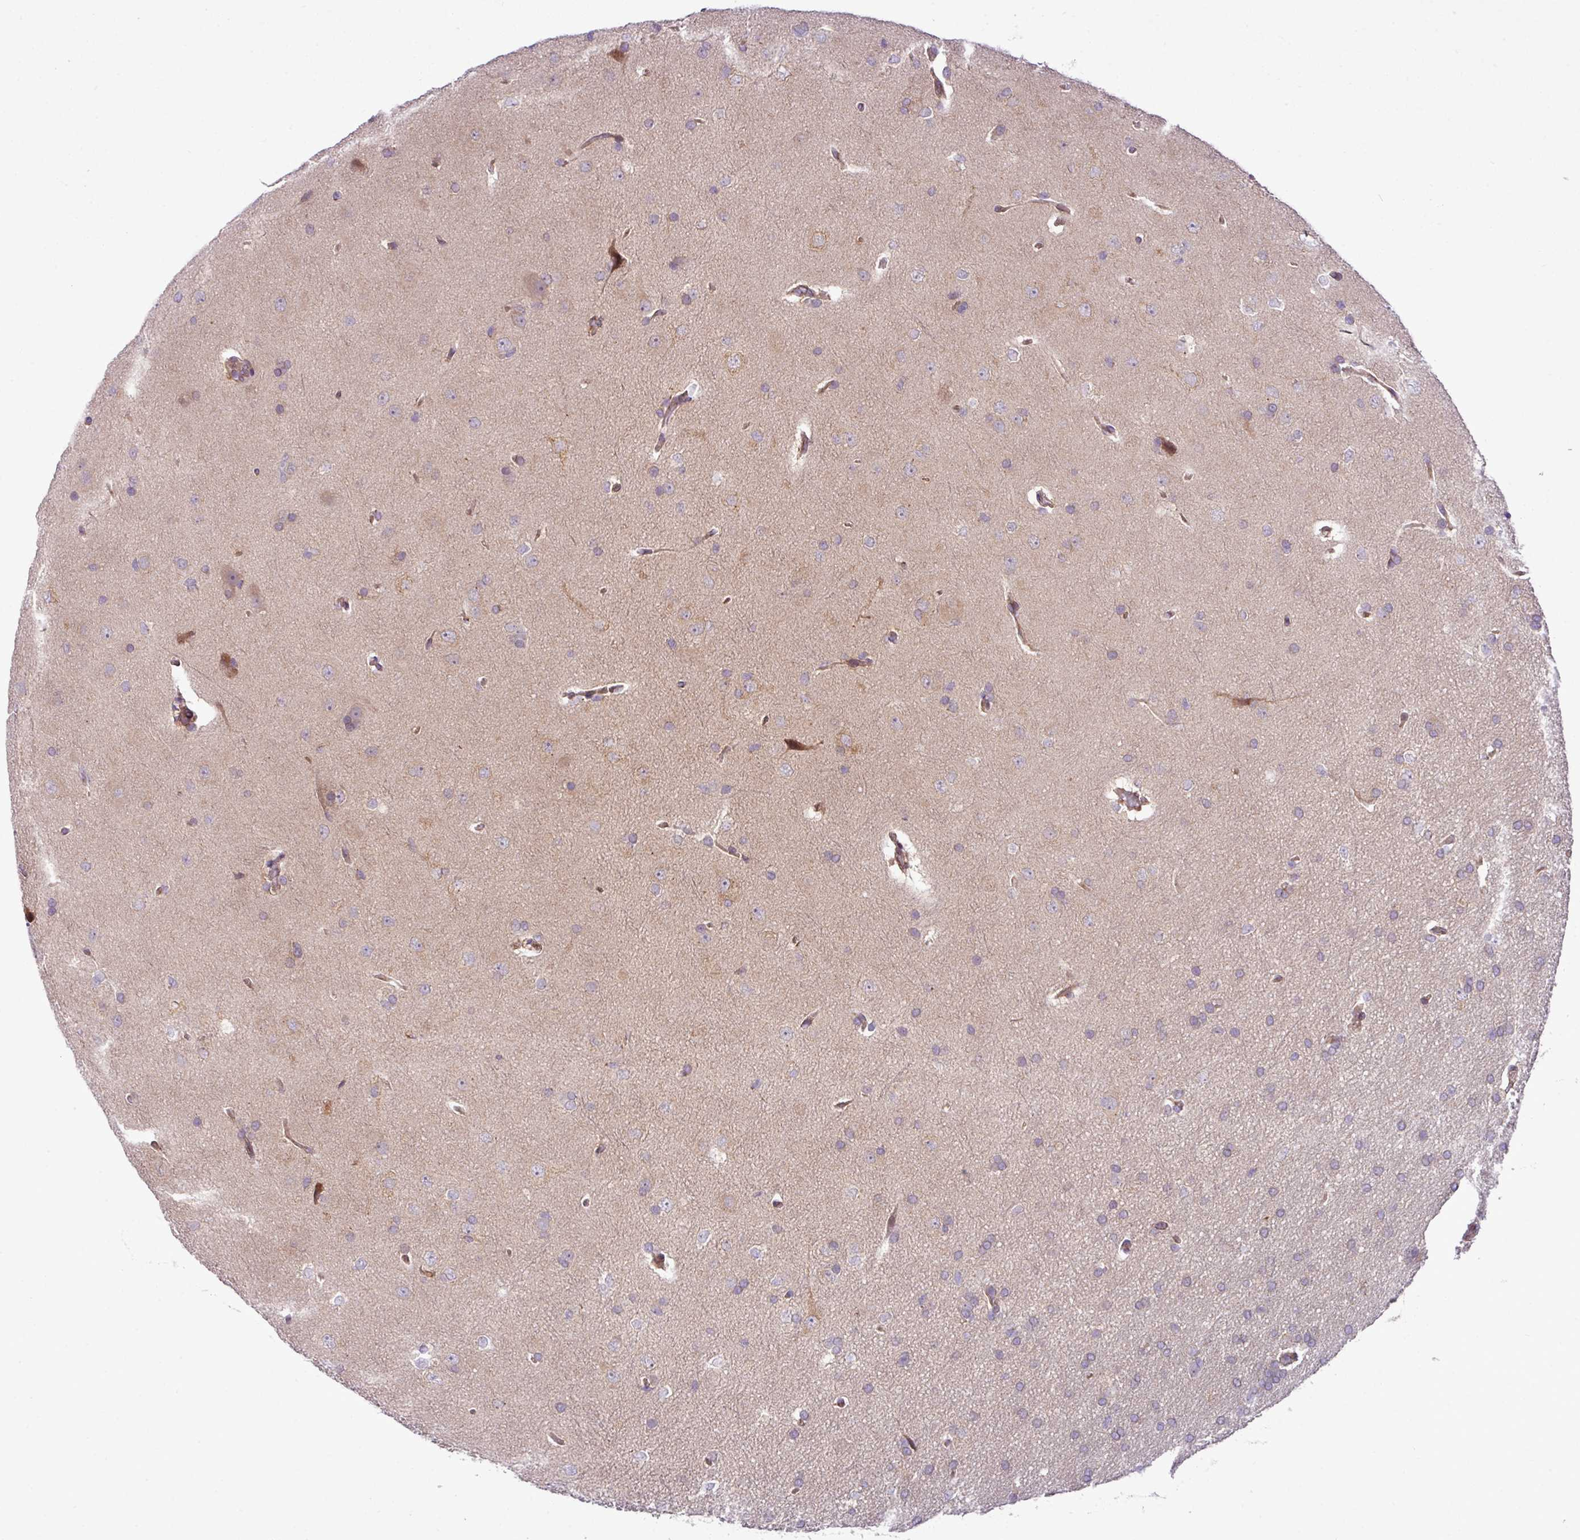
{"staining": {"intensity": "weak", "quantity": "<25%", "location": "cytoplasmic/membranous"}, "tissue": "glioma", "cell_type": "Tumor cells", "image_type": "cancer", "snomed": [{"axis": "morphology", "description": "Glioma, malignant, Low grade"}, {"axis": "topography", "description": "Brain"}], "caption": "DAB (3,3'-diaminobenzidine) immunohistochemical staining of human malignant glioma (low-grade) displays no significant expression in tumor cells.", "gene": "ZNF569", "patient": {"sex": "female", "age": 34}}